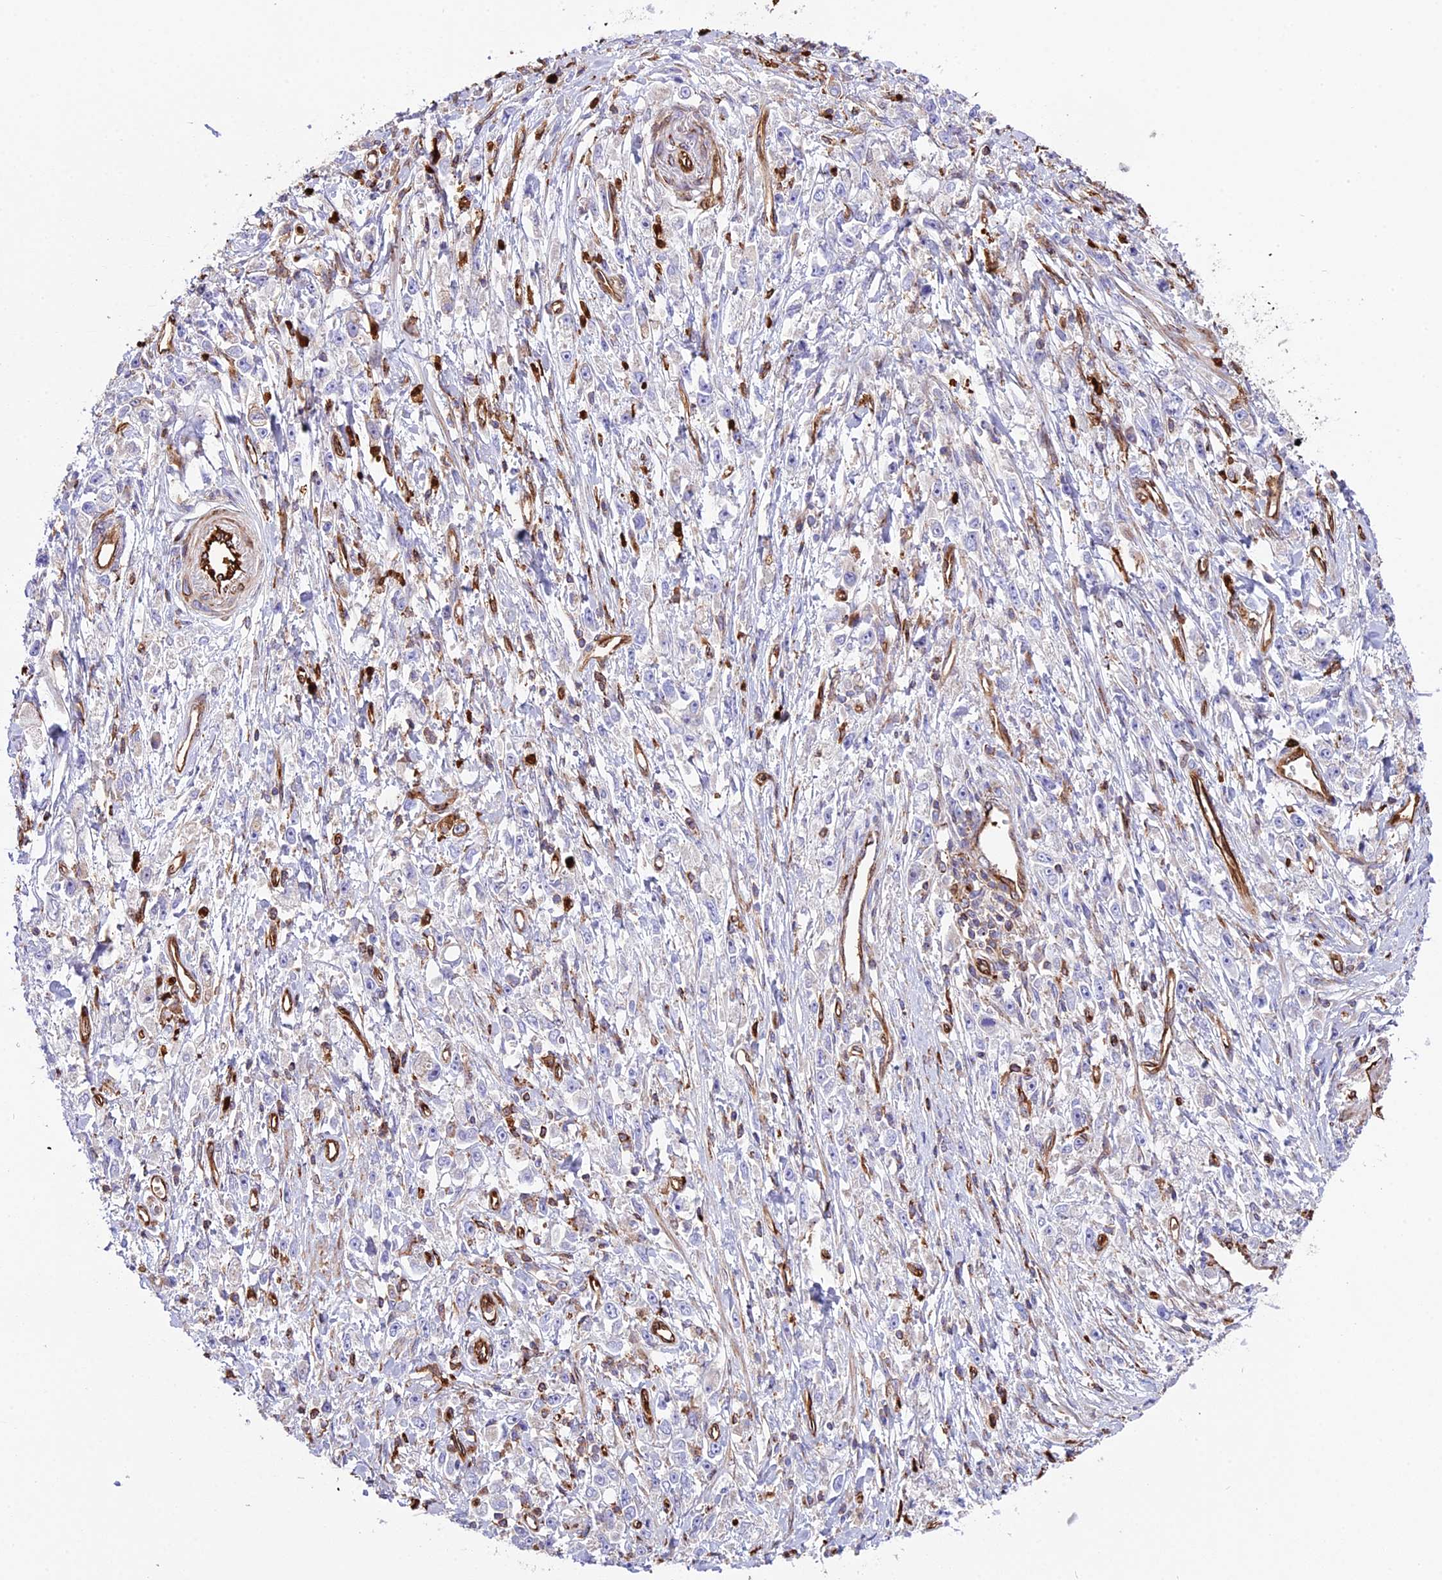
{"staining": {"intensity": "negative", "quantity": "none", "location": "none"}, "tissue": "stomach cancer", "cell_type": "Tumor cells", "image_type": "cancer", "snomed": [{"axis": "morphology", "description": "Adenocarcinoma, NOS"}, {"axis": "topography", "description": "Stomach"}], "caption": "IHC of human stomach cancer (adenocarcinoma) demonstrates no positivity in tumor cells.", "gene": "CD99L2", "patient": {"sex": "female", "age": 59}}